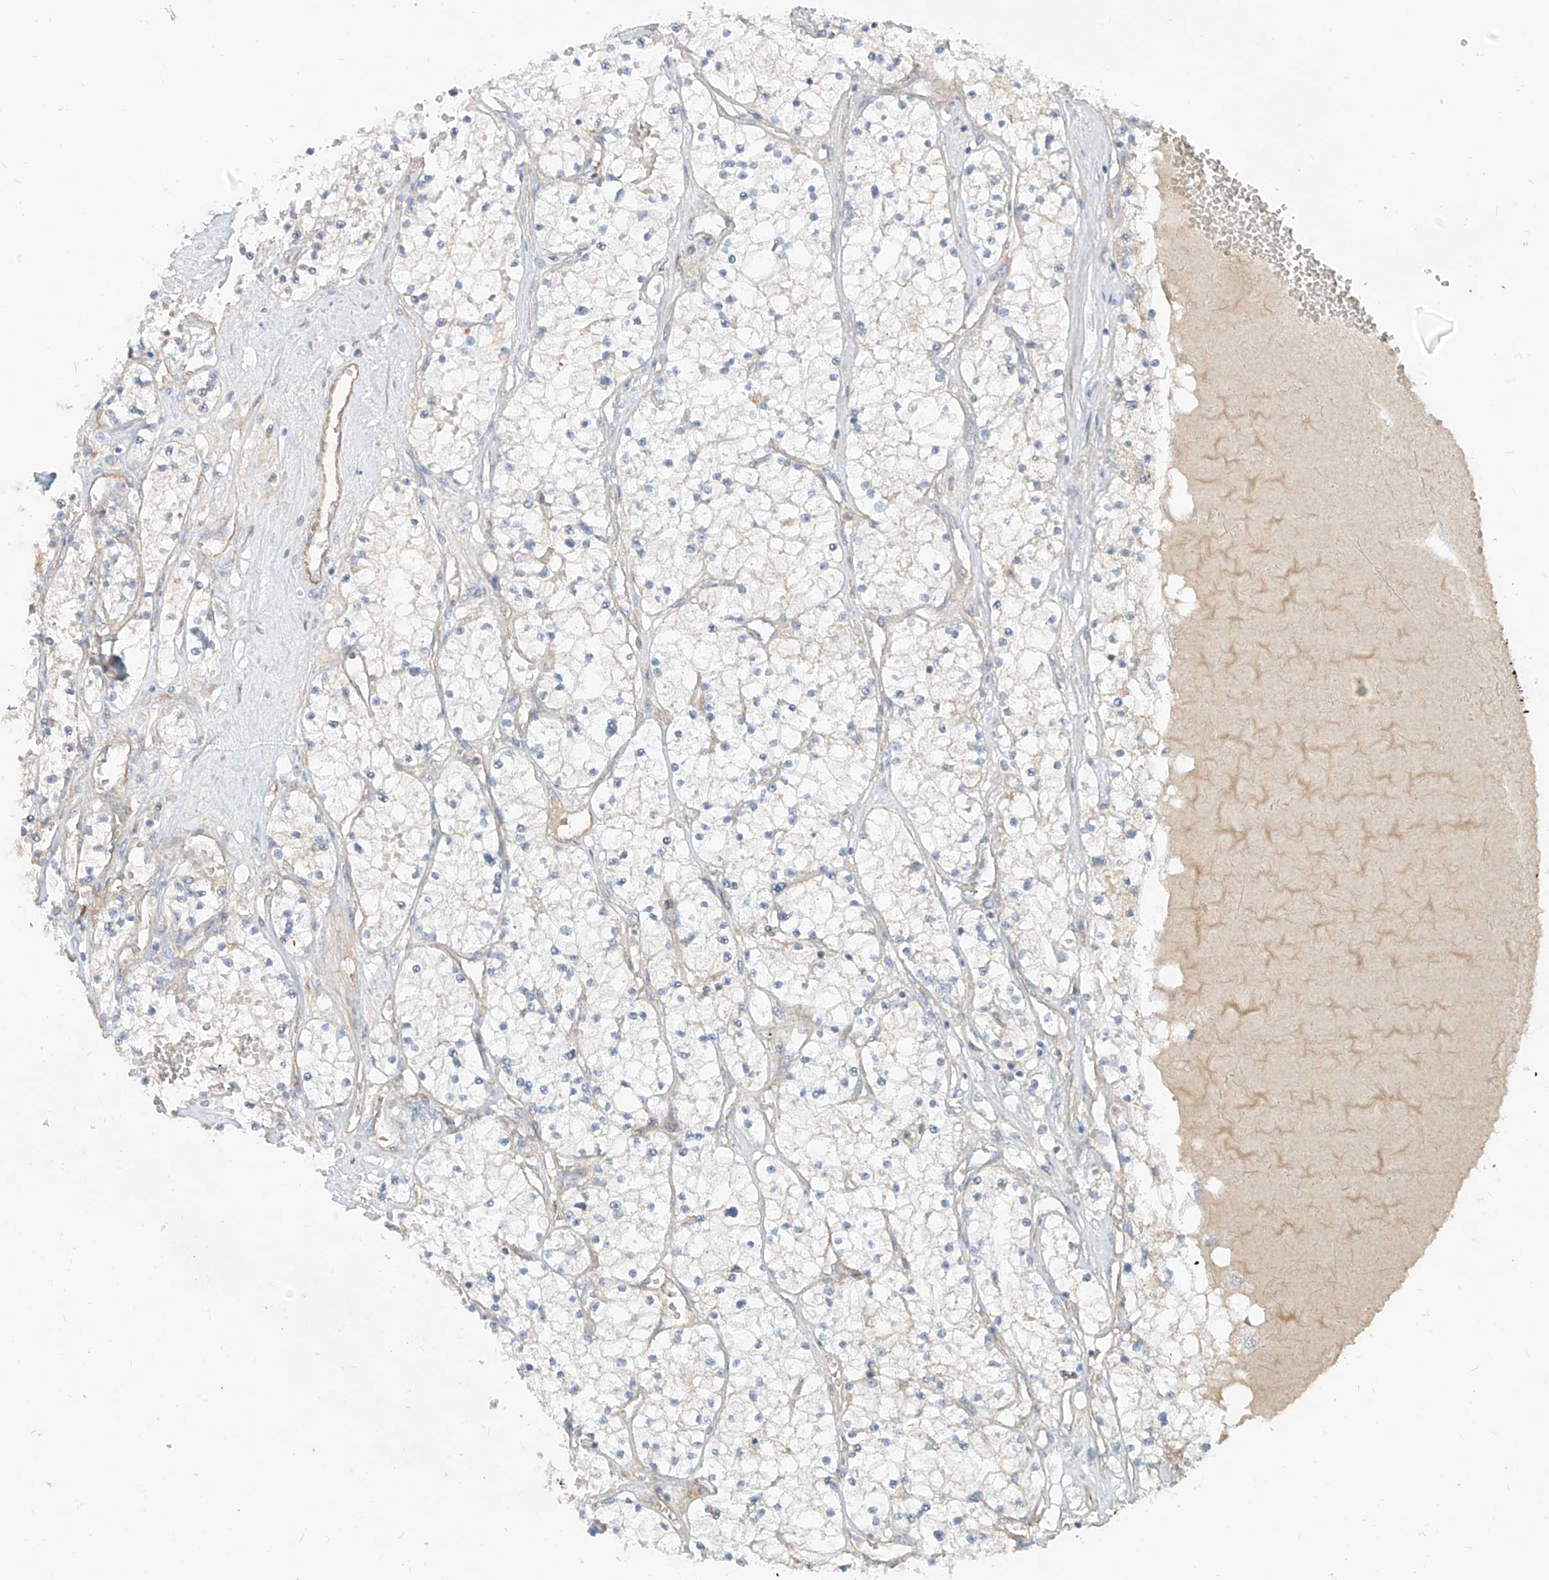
{"staining": {"intensity": "negative", "quantity": "none", "location": "none"}, "tissue": "renal cancer", "cell_type": "Tumor cells", "image_type": "cancer", "snomed": [{"axis": "morphology", "description": "Normal tissue, NOS"}, {"axis": "morphology", "description": "Adenocarcinoma, NOS"}, {"axis": "topography", "description": "Kidney"}], "caption": "A histopathology image of human renal adenocarcinoma is negative for staining in tumor cells.", "gene": "C2orf42", "patient": {"sex": "male", "age": 68}}